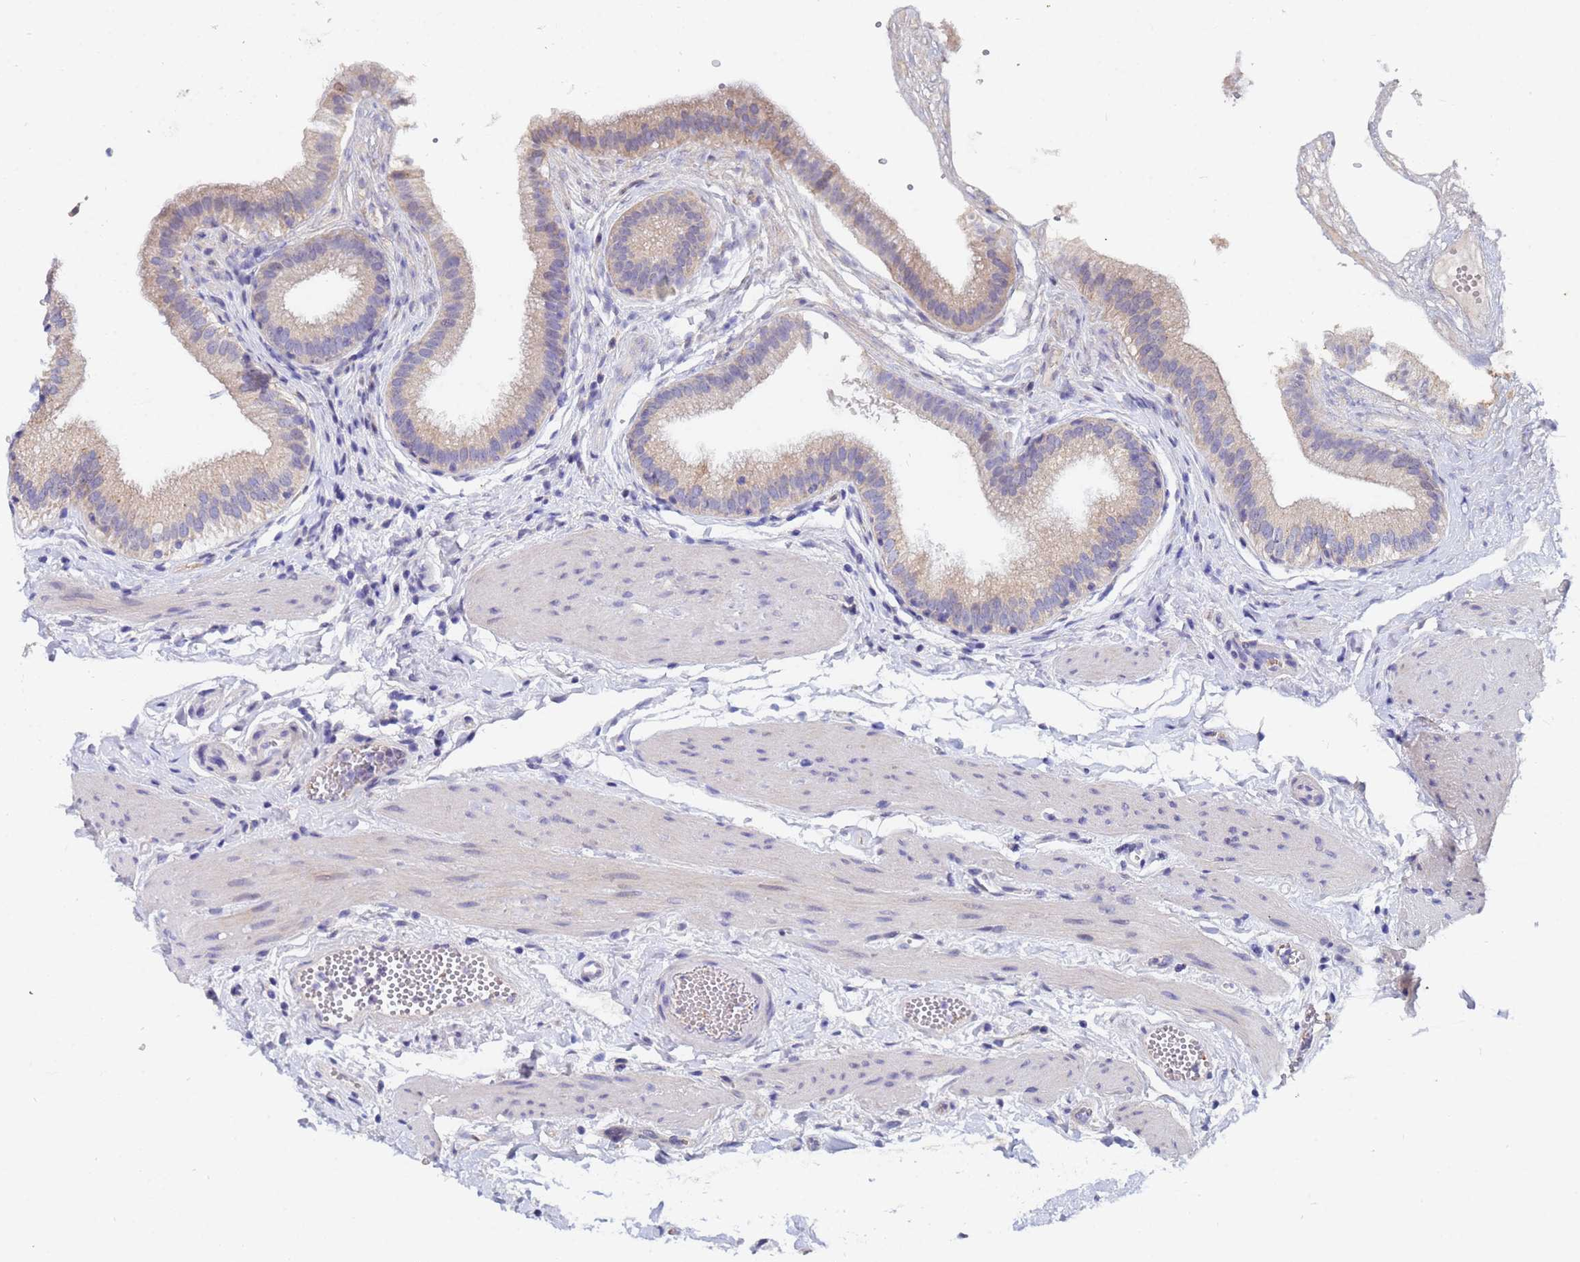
{"staining": {"intensity": "weak", "quantity": "<25%", "location": "cytoplasmic/membranous"}, "tissue": "gallbladder", "cell_type": "Glandular cells", "image_type": "normal", "snomed": [{"axis": "morphology", "description": "Normal tissue, NOS"}, {"axis": "topography", "description": "Gallbladder"}], "caption": "Protein analysis of benign gallbladder exhibits no significant staining in glandular cells.", "gene": "IHO1", "patient": {"sex": "female", "age": 54}}